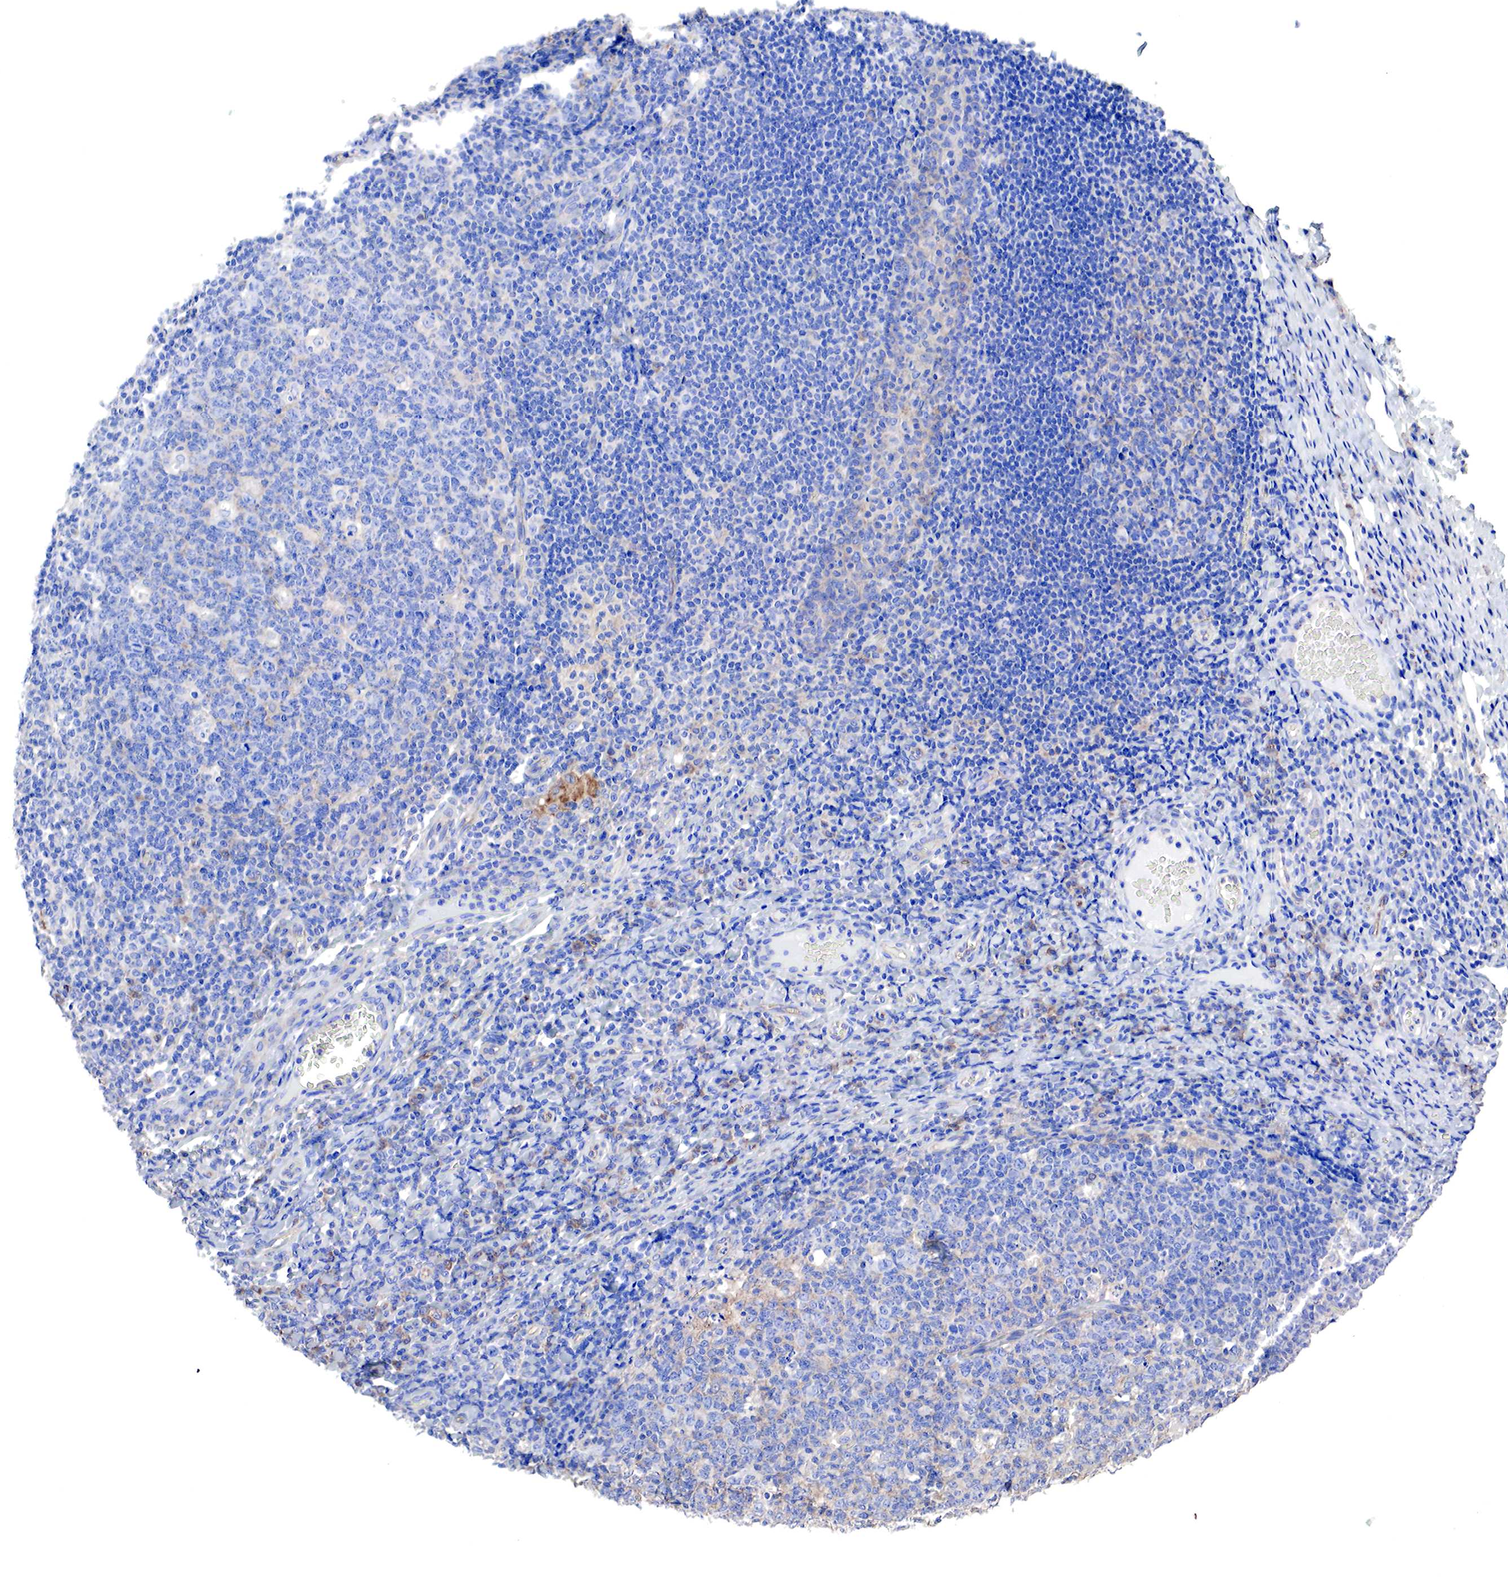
{"staining": {"intensity": "moderate", "quantity": "25%-75%", "location": "cytoplasmic/membranous"}, "tissue": "tonsil", "cell_type": "Germinal center cells", "image_type": "normal", "snomed": [{"axis": "morphology", "description": "Normal tissue, NOS"}, {"axis": "topography", "description": "Tonsil"}], "caption": "A high-resolution image shows IHC staining of unremarkable tonsil, which shows moderate cytoplasmic/membranous positivity in about 25%-75% of germinal center cells.", "gene": "MSN", "patient": {"sex": "male", "age": 6}}